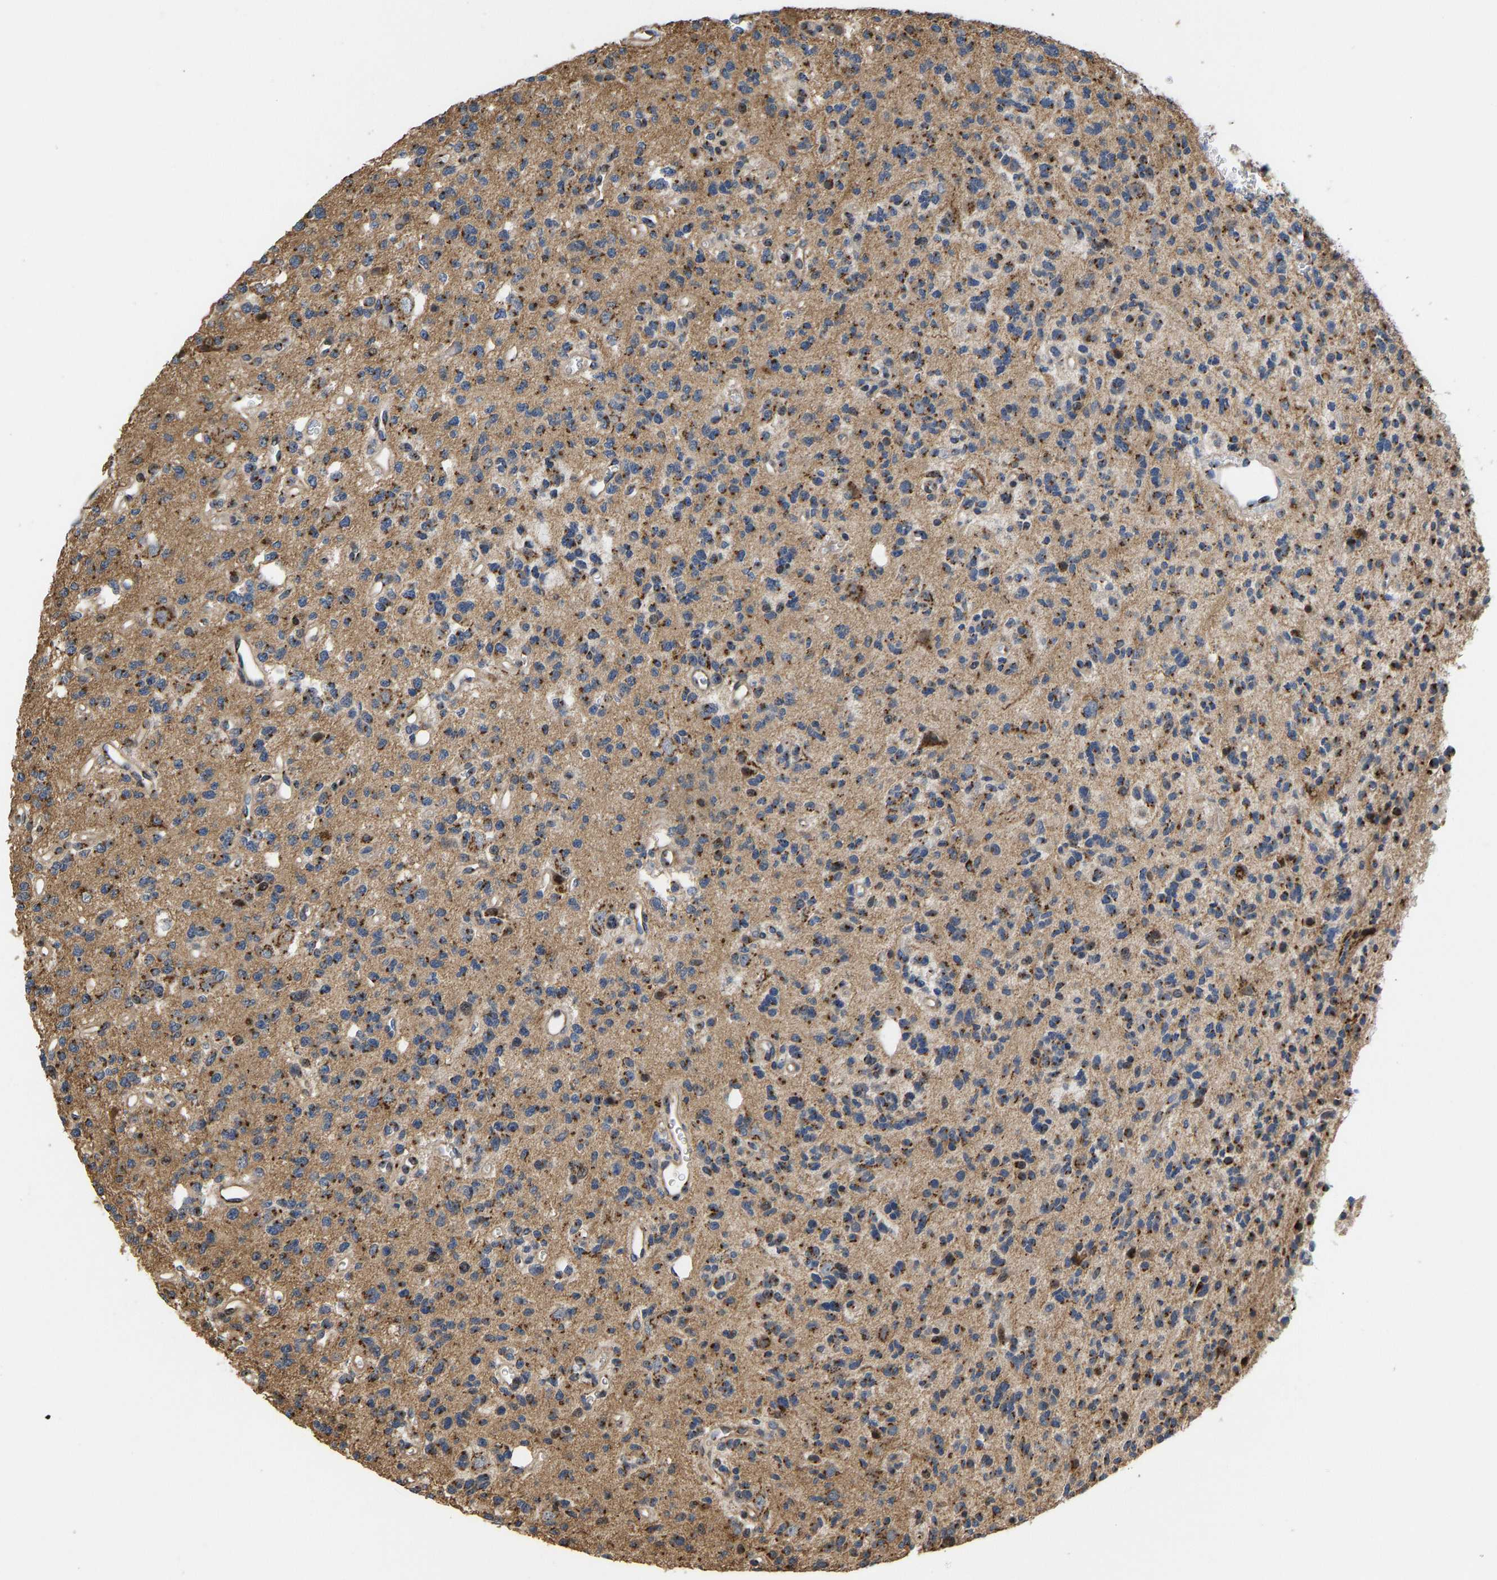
{"staining": {"intensity": "moderate", "quantity": ">75%", "location": "cytoplasmic/membranous"}, "tissue": "glioma", "cell_type": "Tumor cells", "image_type": "cancer", "snomed": [{"axis": "morphology", "description": "Glioma, malignant, Low grade"}, {"axis": "topography", "description": "Brain"}], "caption": "Low-grade glioma (malignant) stained with immunohistochemistry exhibits moderate cytoplasmic/membranous positivity in about >75% of tumor cells. (brown staining indicates protein expression, while blue staining denotes nuclei).", "gene": "YIPF4", "patient": {"sex": "male", "age": 38}}